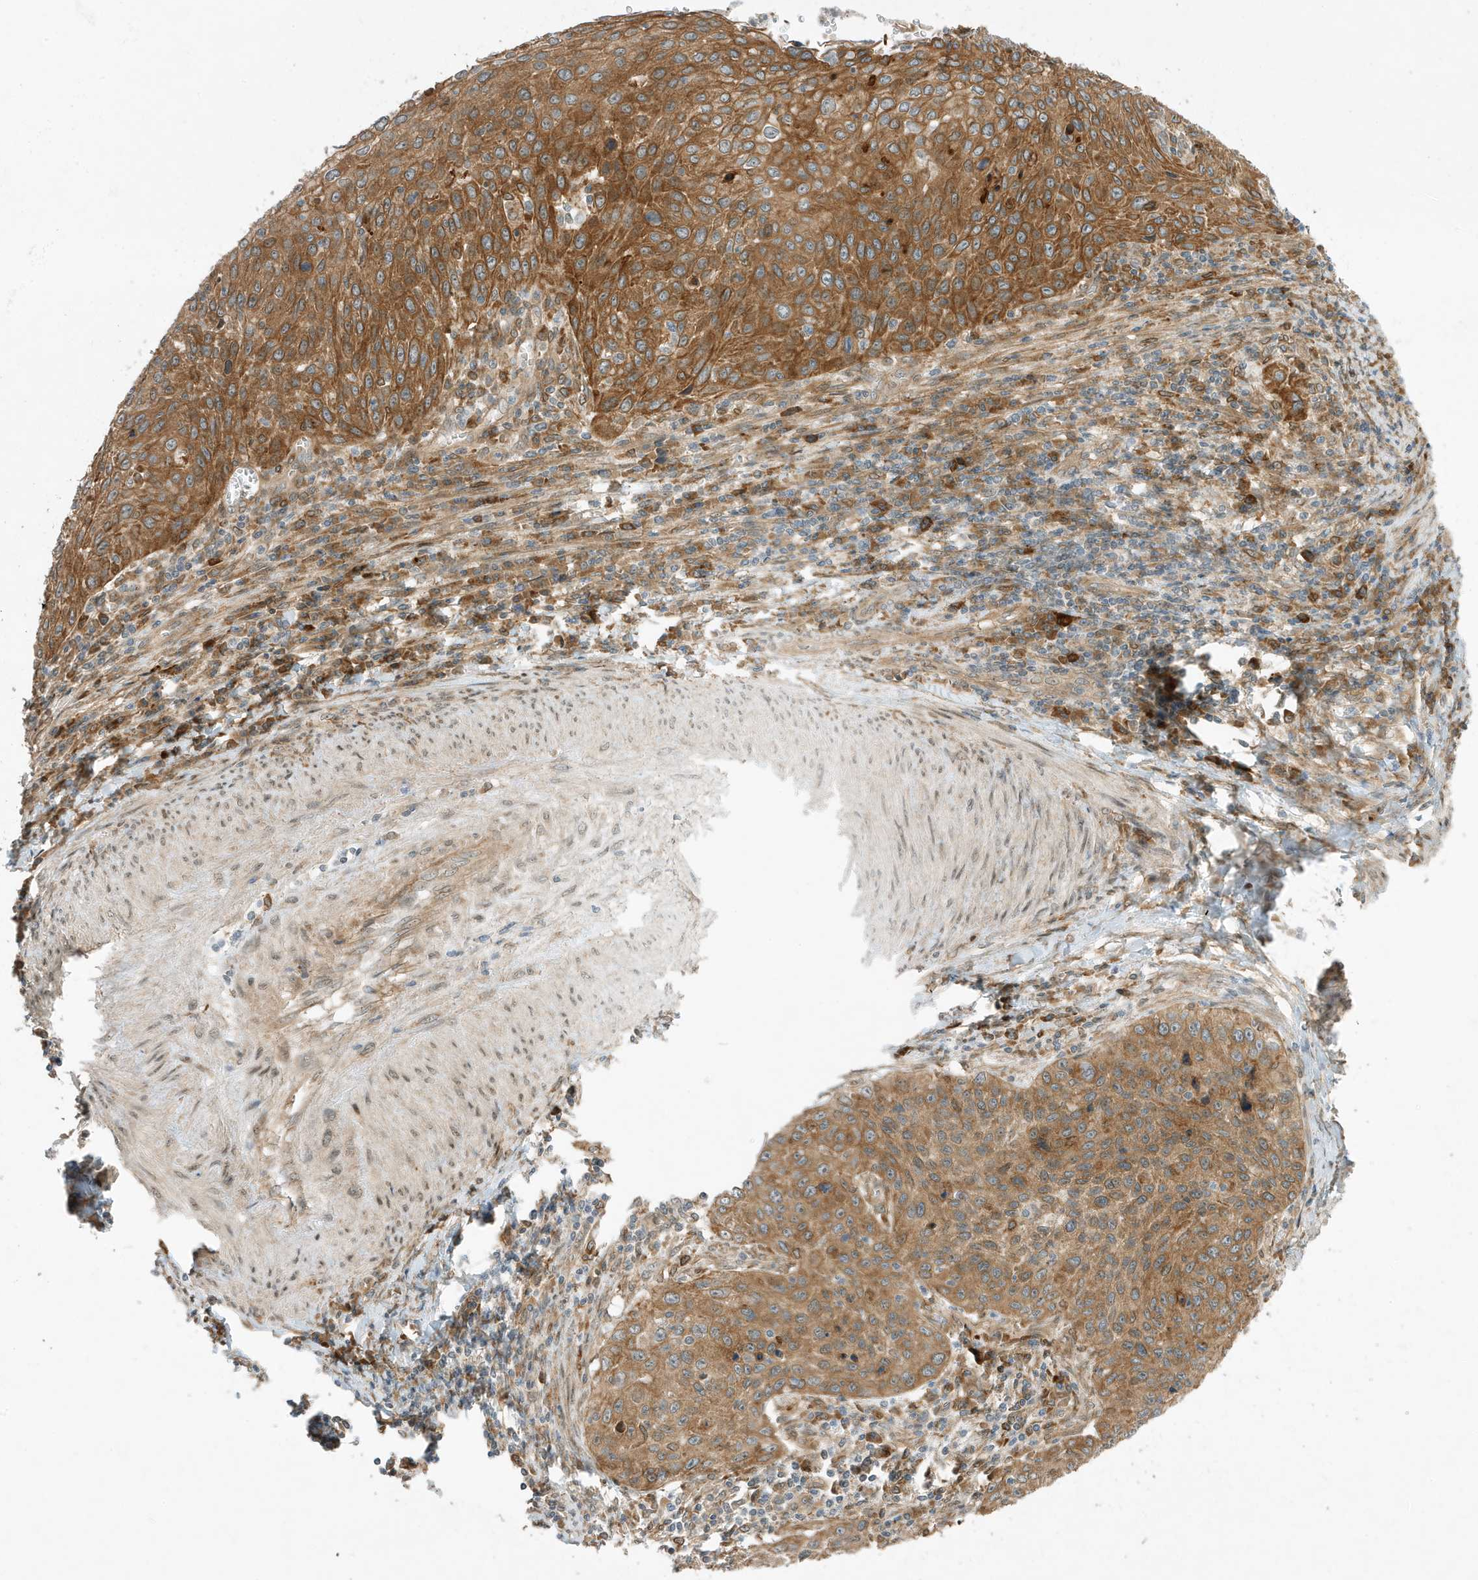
{"staining": {"intensity": "moderate", "quantity": ">75%", "location": "cytoplasmic/membranous"}, "tissue": "cervical cancer", "cell_type": "Tumor cells", "image_type": "cancer", "snomed": [{"axis": "morphology", "description": "Squamous cell carcinoma, NOS"}, {"axis": "topography", "description": "Cervix"}], "caption": "Cervical cancer (squamous cell carcinoma) stained with a brown dye displays moderate cytoplasmic/membranous positive positivity in approximately >75% of tumor cells.", "gene": "SCARF2", "patient": {"sex": "female", "age": 32}}